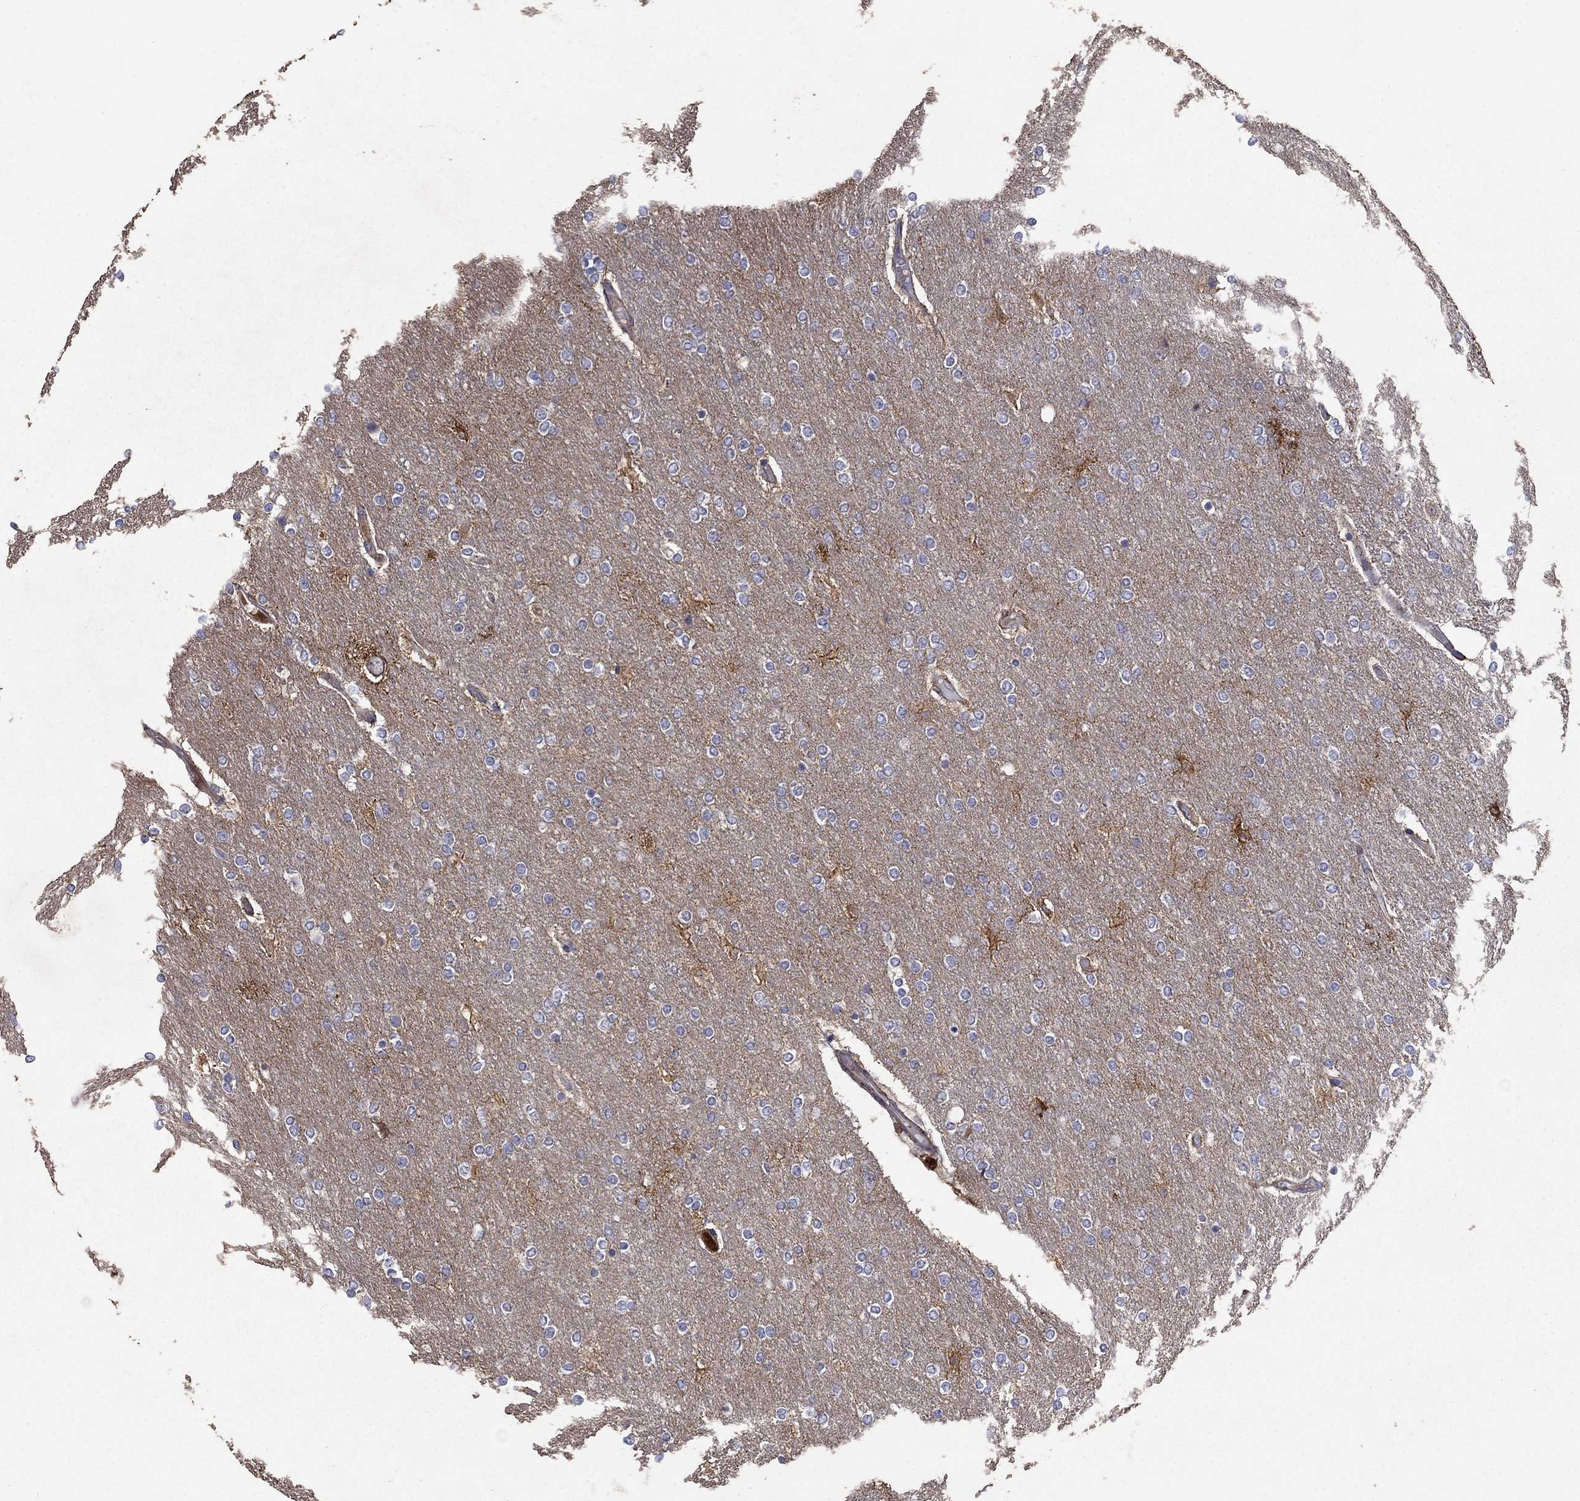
{"staining": {"intensity": "negative", "quantity": "none", "location": "none"}, "tissue": "glioma", "cell_type": "Tumor cells", "image_type": "cancer", "snomed": [{"axis": "morphology", "description": "Glioma, malignant, High grade"}, {"axis": "topography", "description": "Brain"}], "caption": "This histopathology image is of glioma stained with immunohistochemistry (IHC) to label a protein in brown with the nuclei are counter-stained blue. There is no expression in tumor cells. The staining is performed using DAB brown chromogen with nuclei counter-stained in using hematoxylin.", "gene": "NTRK2", "patient": {"sex": "female", "age": 61}}